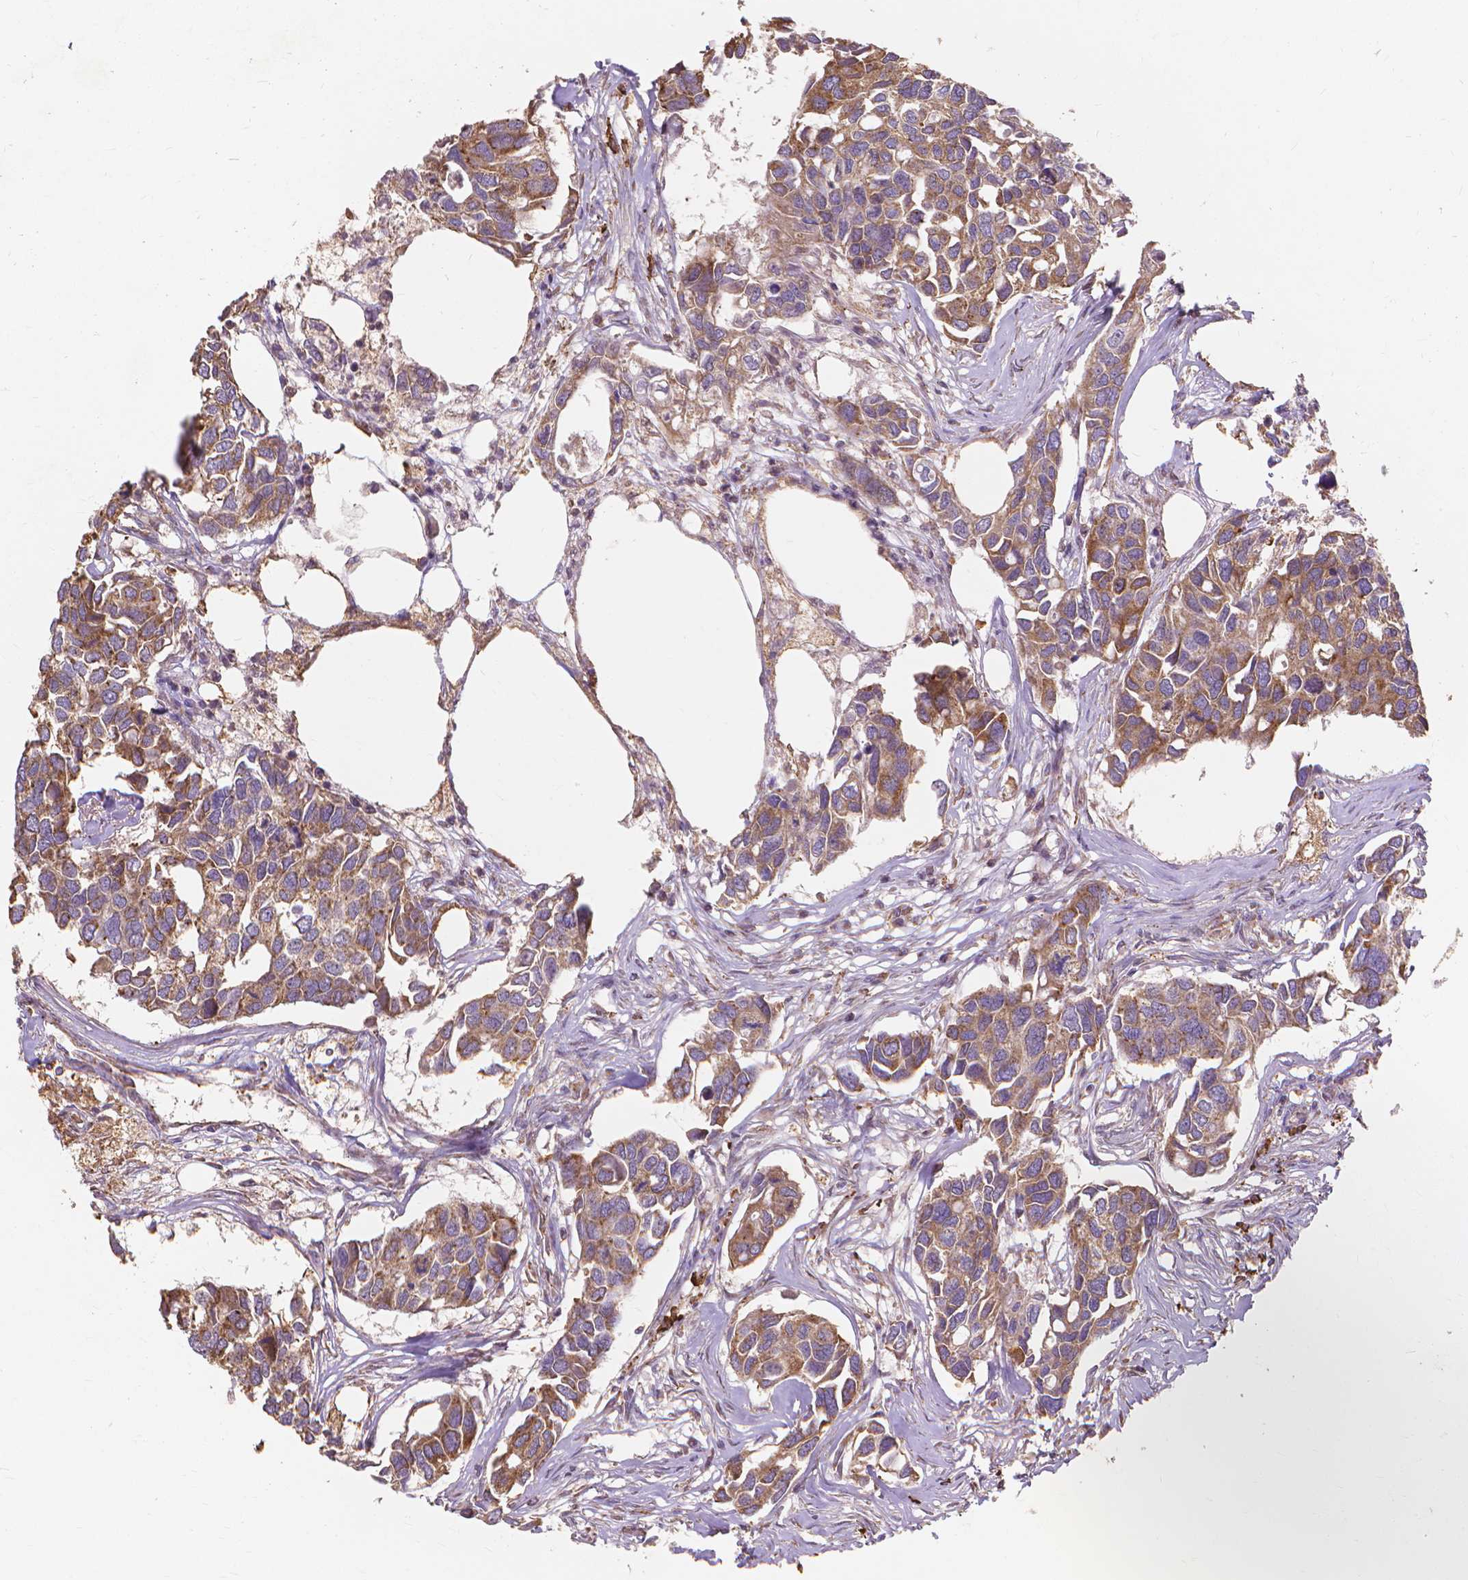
{"staining": {"intensity": "moderate", "quantity": ">75%", "location": "cytoplasmic/membranous"}, "tissue": "breast cancer", "cell_type": "Tumor cells", "image_type": "cancer", "snomed": [{"axis": "morphology", "description": "Duct carcinoma"}, {"axis": "topography", "description": "Breast"}], "caption": "Immunohistochemistry of breast cancer displays medium levels of moderate cytoplasmic/membranous positivity in approximately >75% of tumor cells.", "gene": "TAB2", "patient": {"sex": "female", "age": 83}}